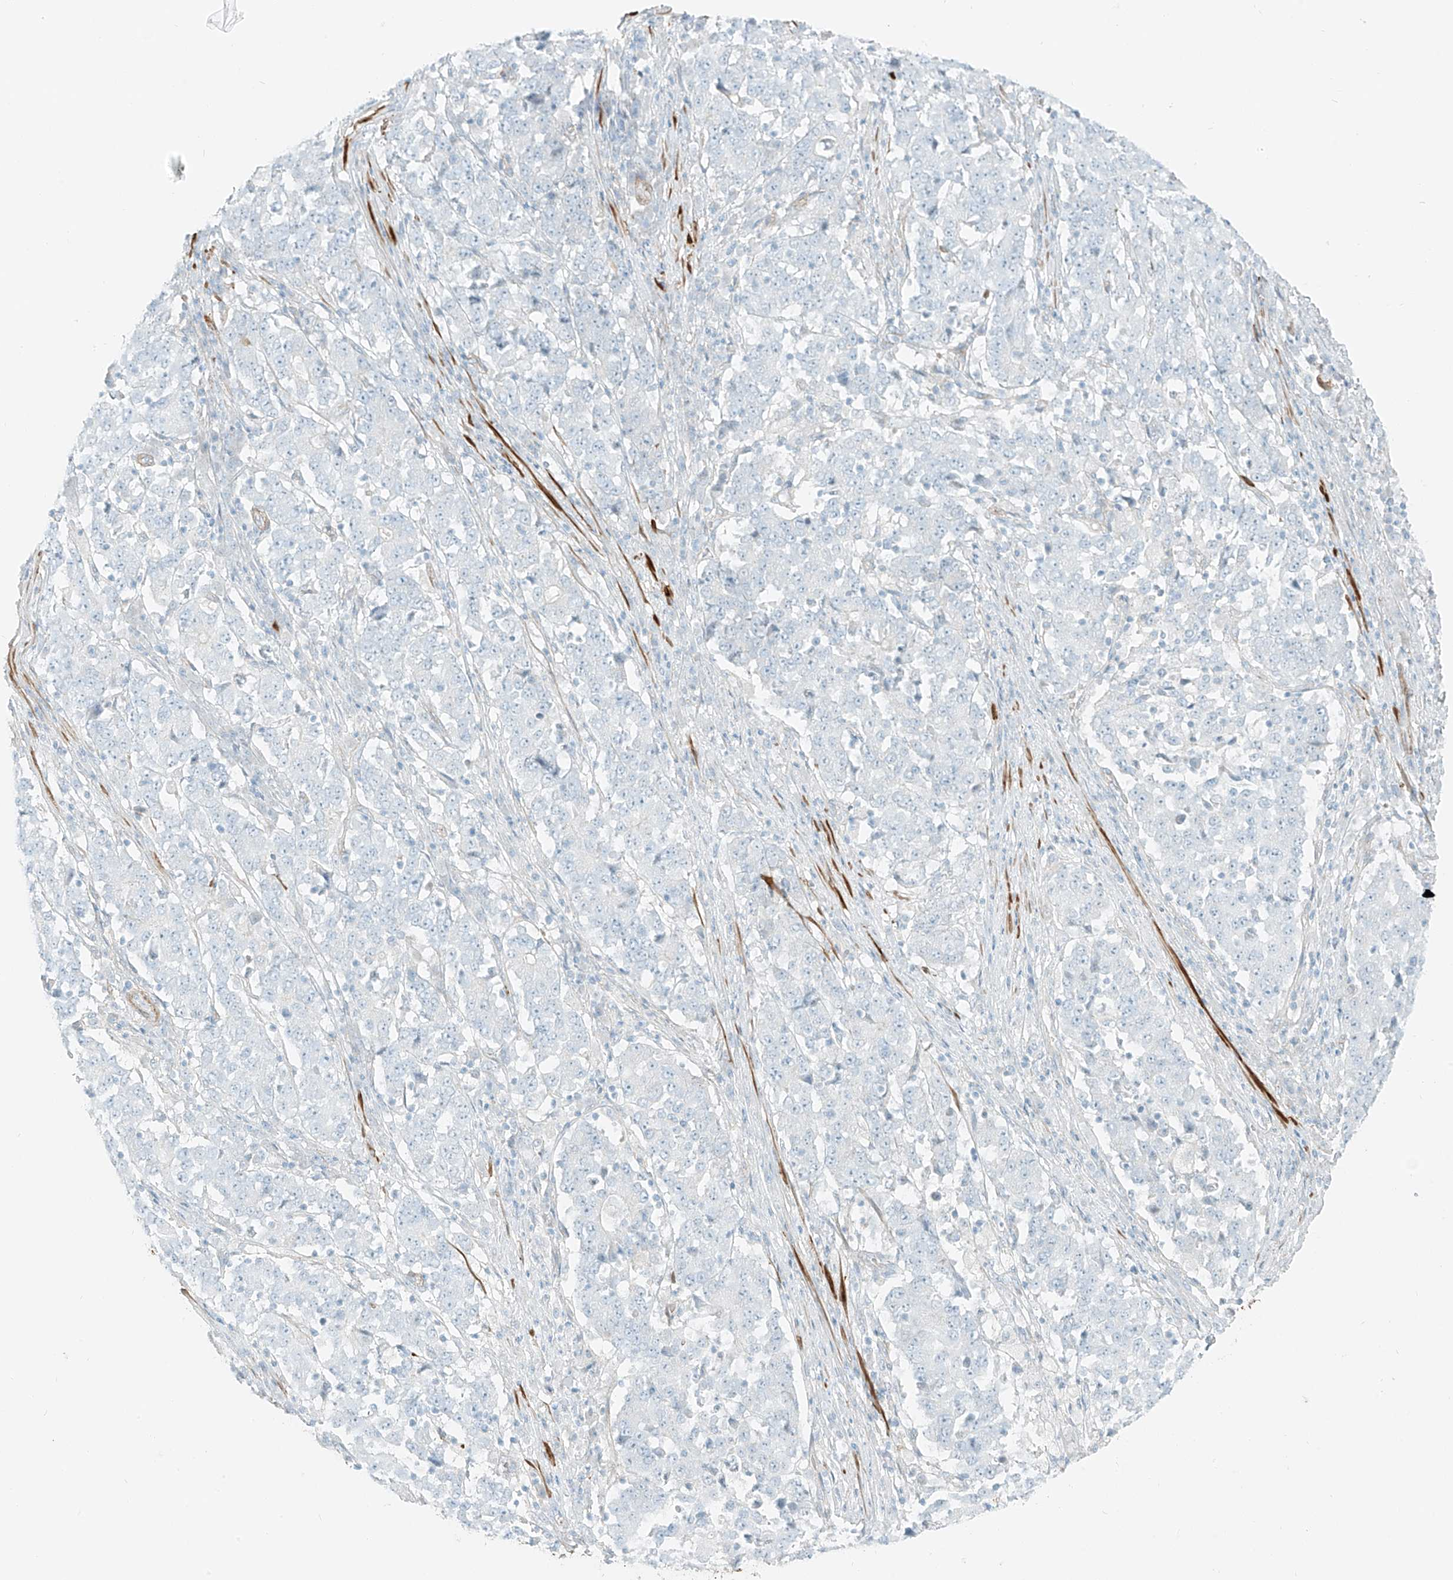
{"staining": {"intensity": "negative", "quantity": "none", "location": "none"}, "tissue": "stomach cancer", "cell_type": "Tumor cells", "image_type": "cancer", "snomed": [{"axis": "morphology", "description": "Adenocarcinoma, NOS"}, {"axis": "topography", "description": "Stomach"}], "caption": "Immunohistochemistry photomicrograph of human stomach cancer stained for a protein (brown), which shows no expression in tumor cells.", "gene": "SMCP", "patient": {"sex": "male", "age": 59}}